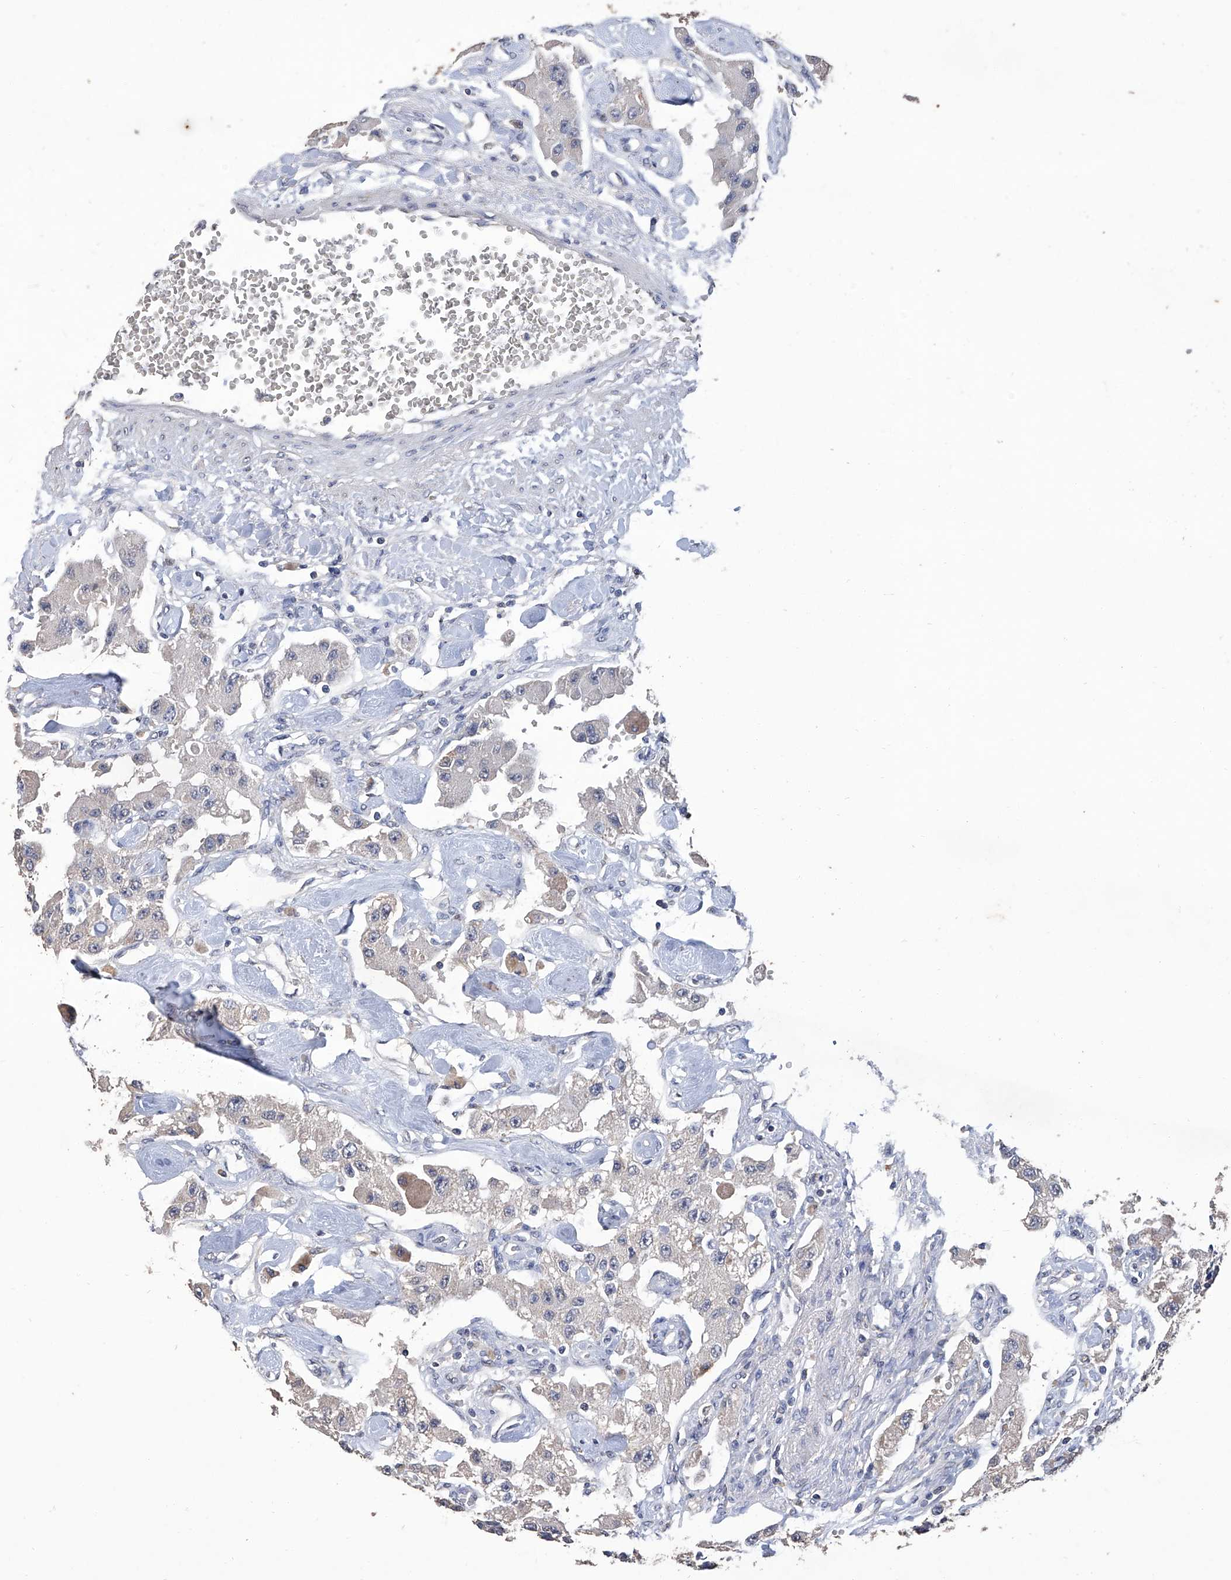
{"staining": {"intensity": "negative", "quantity": "none", "location": "none"}, "tissue": "carcinoid", "cell_type": "Tumor cells", "image_type": "cancer", "snomed": [{"axis": "morphology", "description": "Carcinoid, malignant, NOS"}, {"axis": "topography", "description": "Pancreas"}], "caption": "Protein analysis of carcinoid (malignant) demonstrates no significant expression in tumor cells. (DAB (3,3'-diaminobenzidine) immunohistochemistry visualized using brightfield microscopy, high magnification).", "gene": "GPT", "patient": {"sex": "male", "age": 41}}